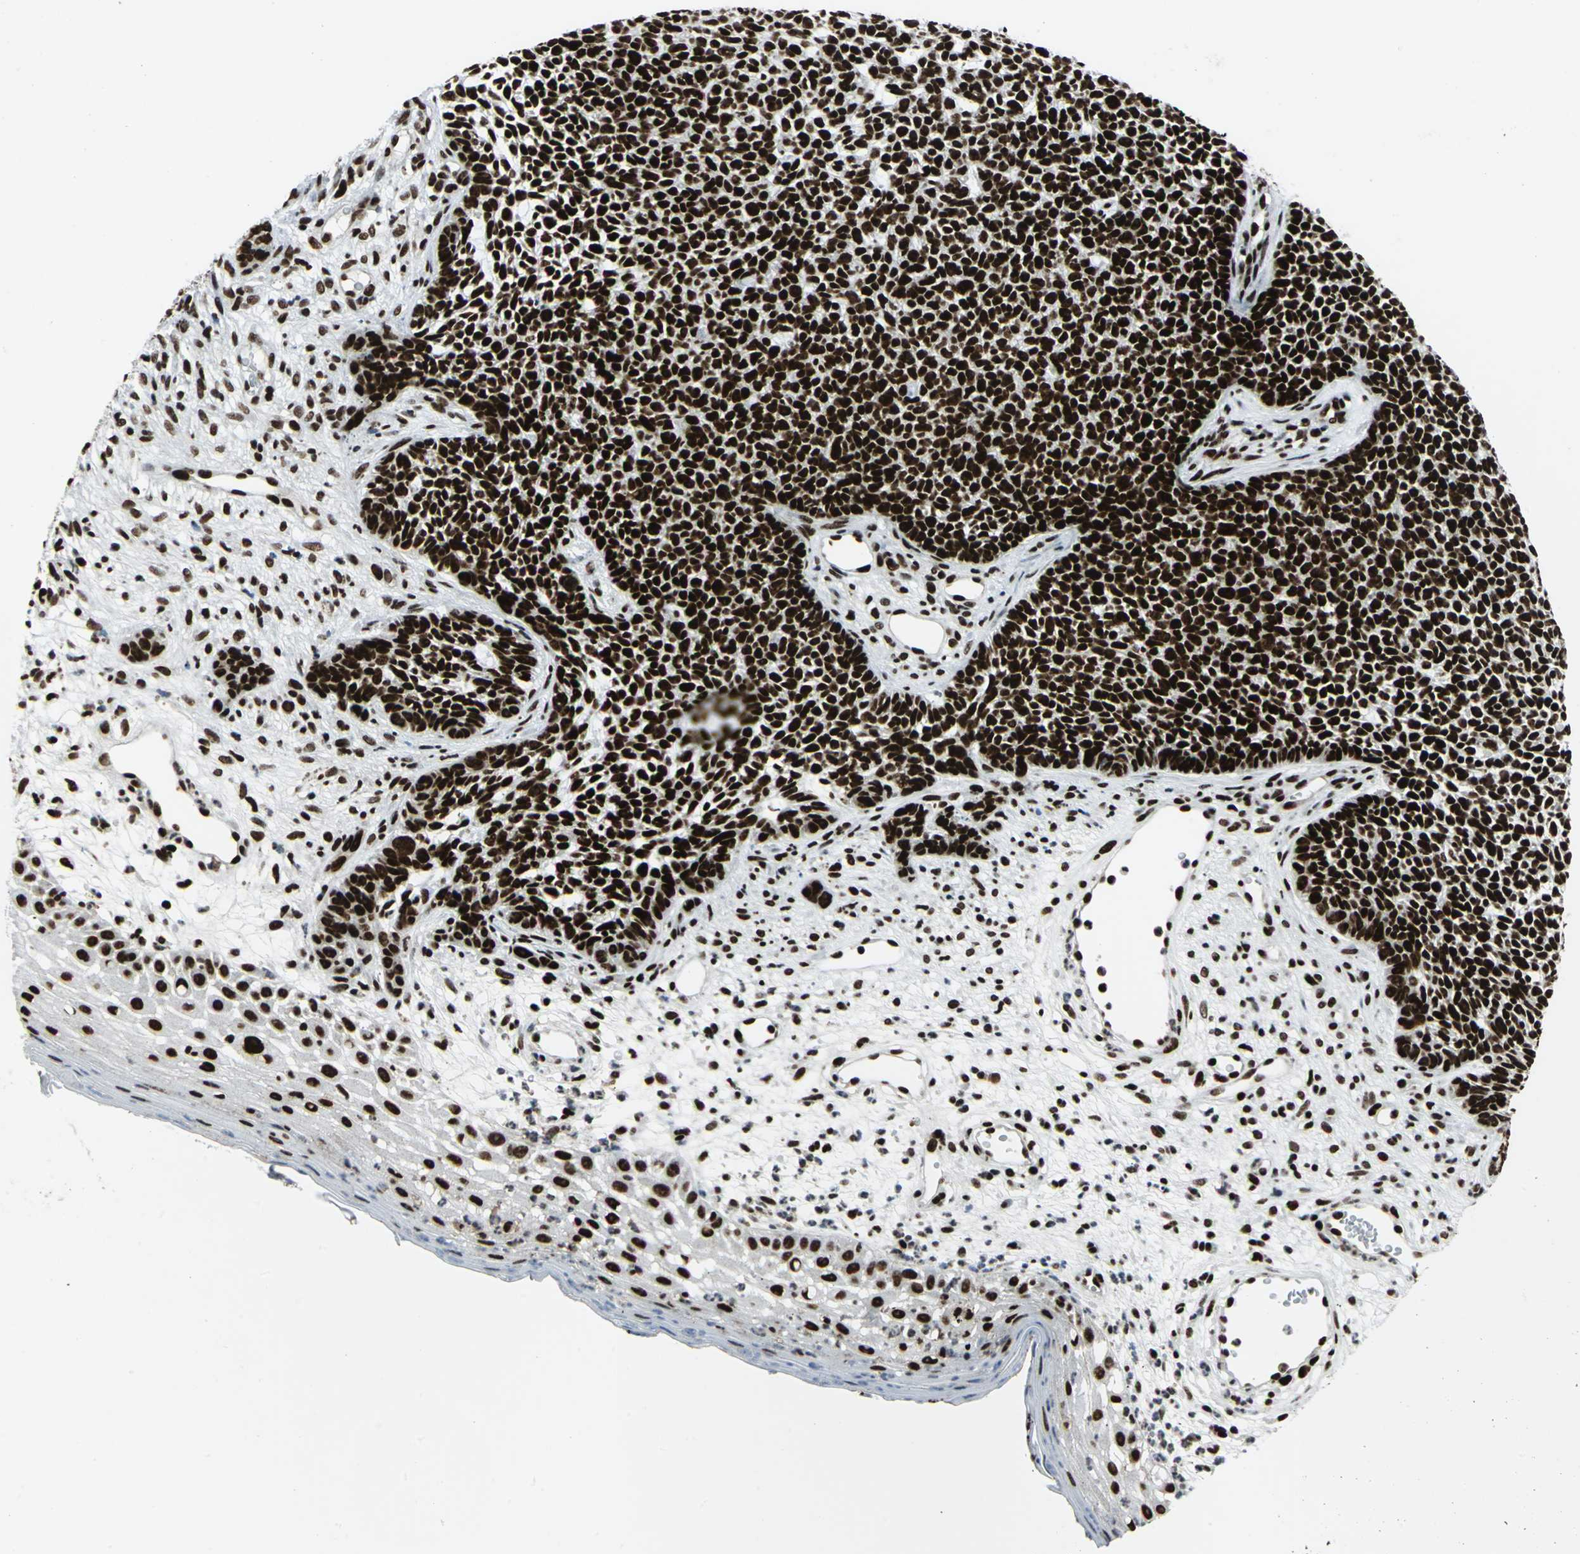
{"staining": {"intensity": "strong", "quantity": ">75%", "location": "nuclear"}, "tissue": "skin cancer", "cell_type": "Tumor cells", "image_type": "cancer", "snomed": [{"axis": "morphology", "description": "Basal cell carcinoma"}, {"axis": "topography", "description": "Skin"}], "caption": "IHC micrograph of human skin cancer (basal cell carcinoma) stained for a protein (brown), which reveals high levels of strong nuclear expression in approximately >75% of tumor cells.", "gene": "SMARCA4", "patient": {"sex": "female", "age": 84}}